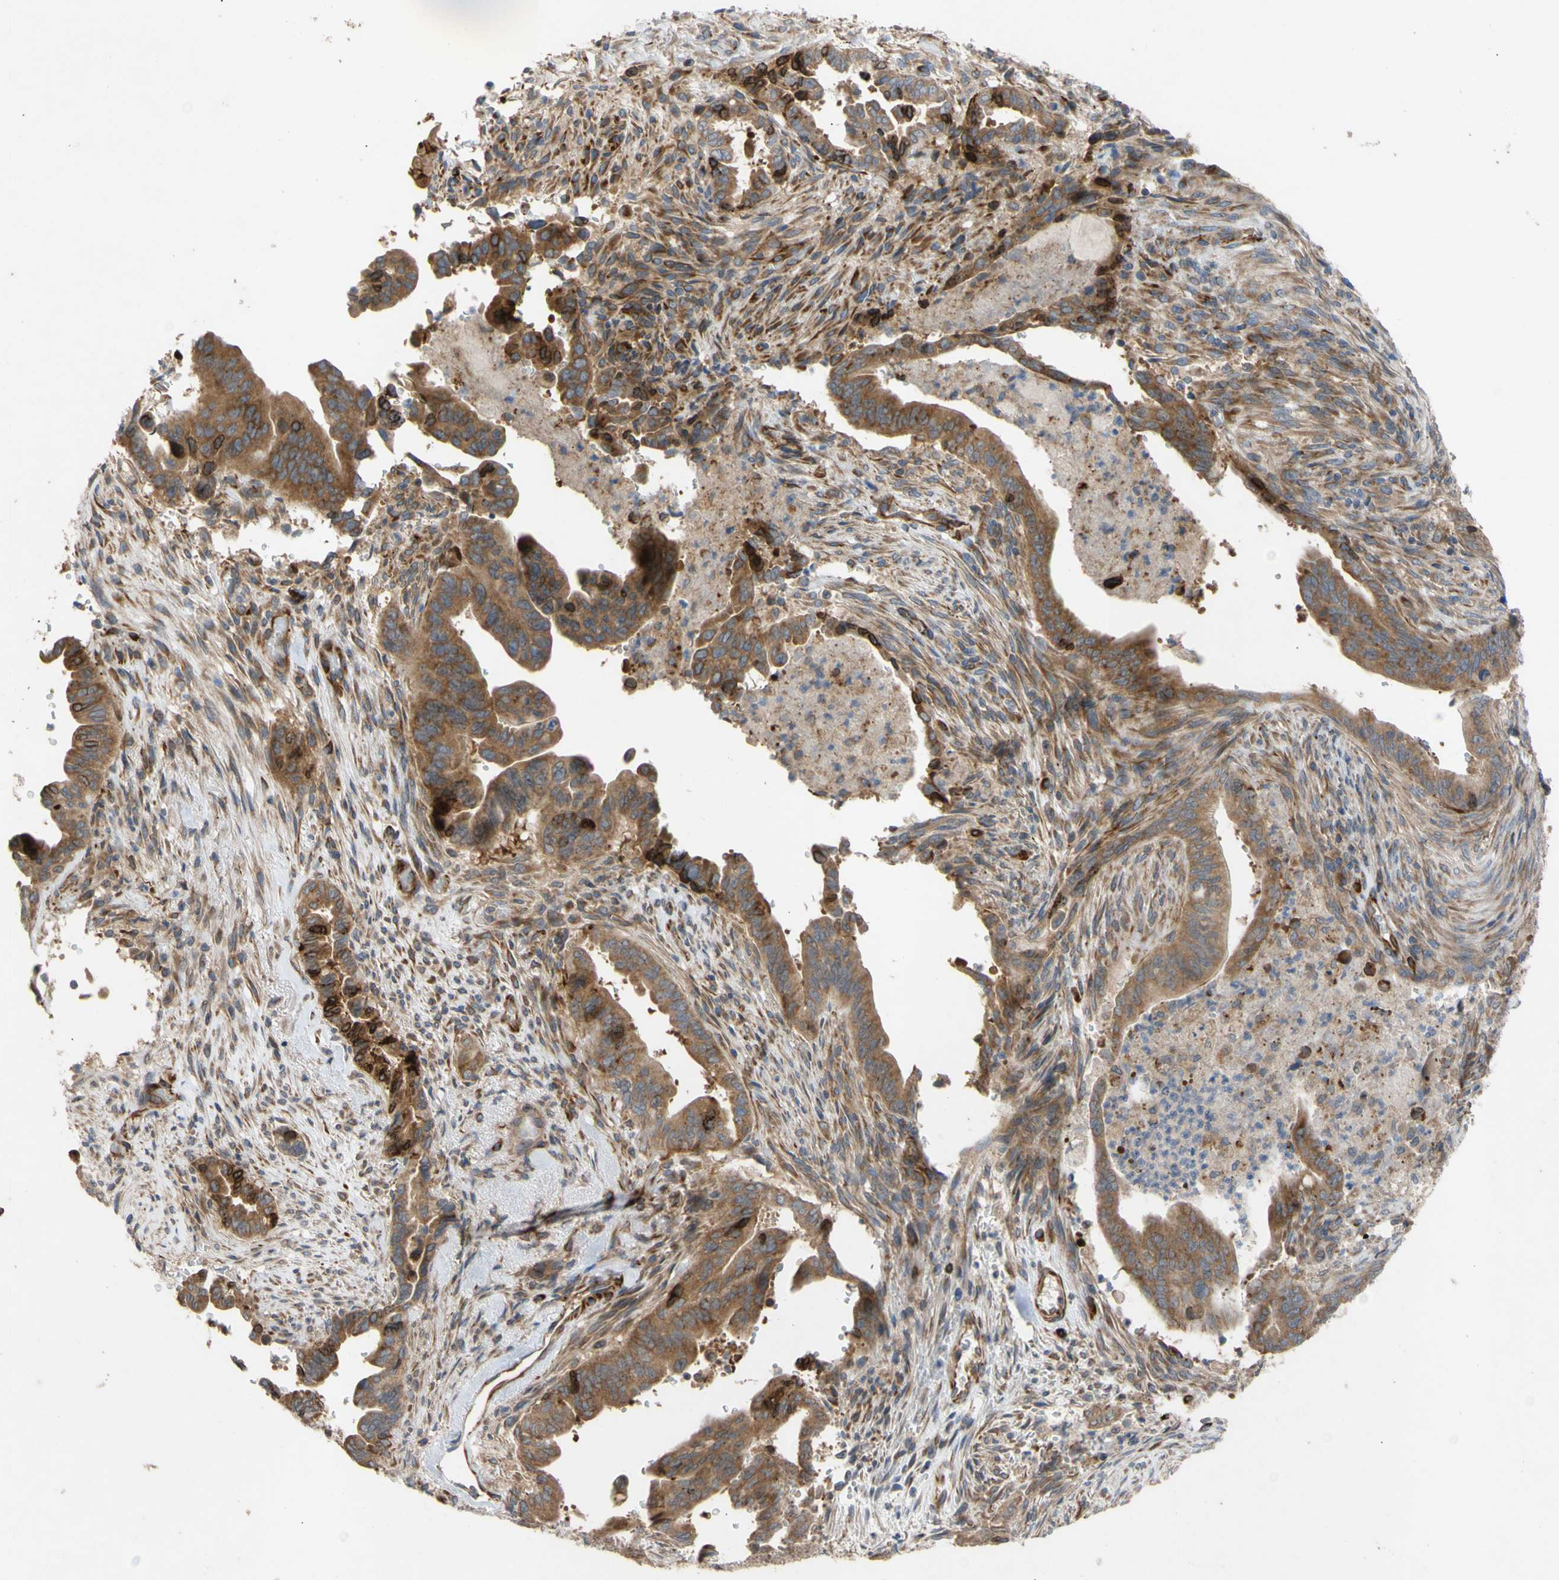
{"staining": {"intensity": "moderate", "quantity": ">75%", "location": "cytoplasmic/membranous"}, "tissue": "pancreatic cancer", "cell_type": "Tumor cells", "image_type": "cancer", "snomed": [{"axis": "morphology", "description": "Adenocarcinoma, NOS"}, {"axis": "topography", "description": "Pancreas"}], "caption": "Protein positivity by IHC exhibits moderate cytoplasmic/membranous expression in approximately >75% of tumor cells in adenocarcinoma (pancreatic).", "gene": "EIF2S3", "patient": {"sex": "male", "age": 70}}